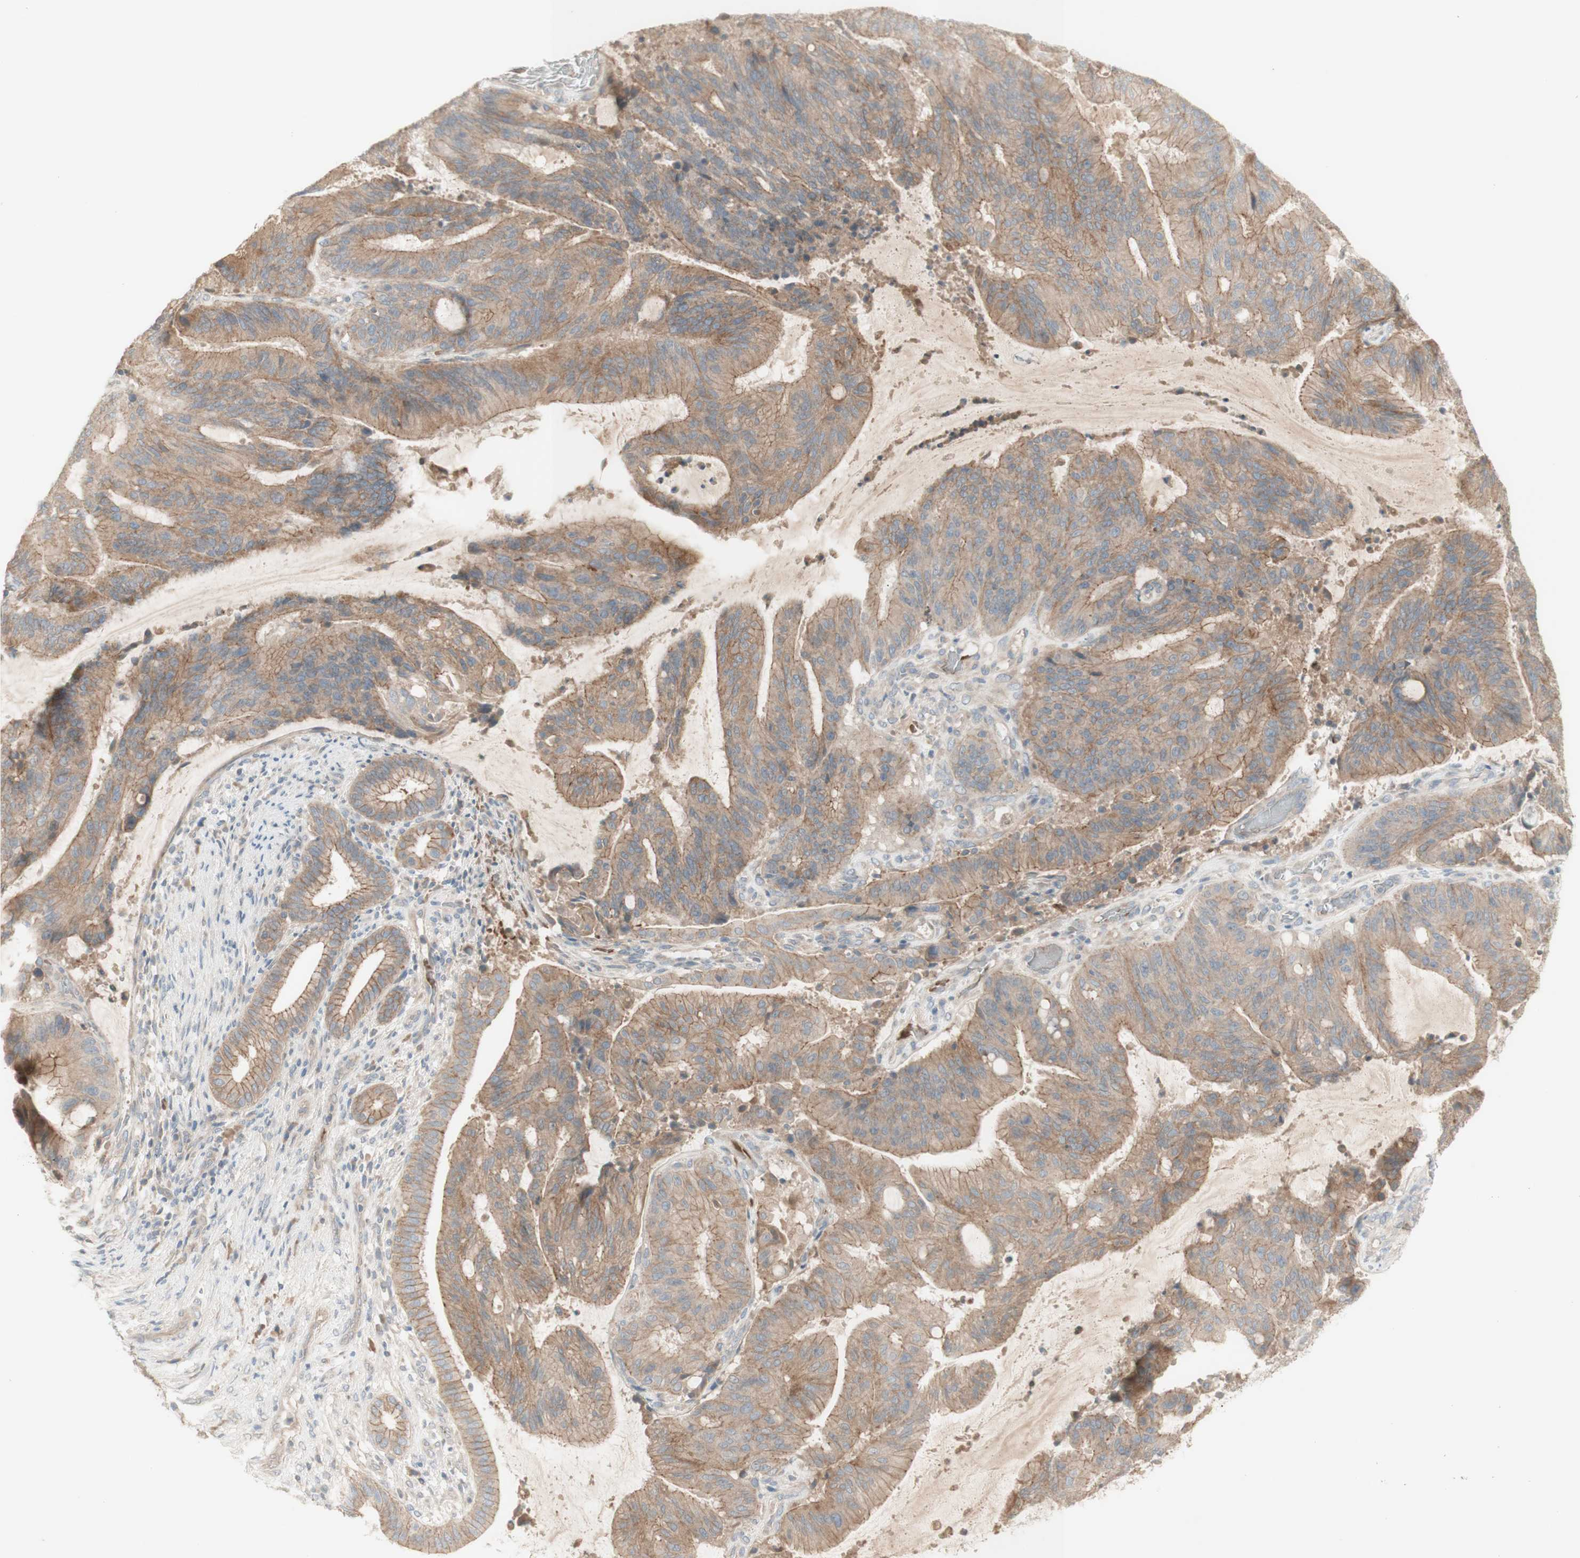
{"staining": {"intensity": "moderate", "quantity": ">75%", "location": "cytoplasmic/membranous"}, "tissue": "liver cancer", "cell_type": "Tumor cells", "image_type": "cancer", "snomed": [{"axis": "morphology", "description": "Cholangiocarcinoma"}, {"axis": "topography", "description": "Liver"}], "caption": "Protein analysis of liver cancer (cholangiocarcinoma) tissue demonstrates moderate cytoplasmic/membranous staining in approximately >75% of tumor cells.", "gene": "PTGER4", "patient": {"sex": "female", "age": 73}}